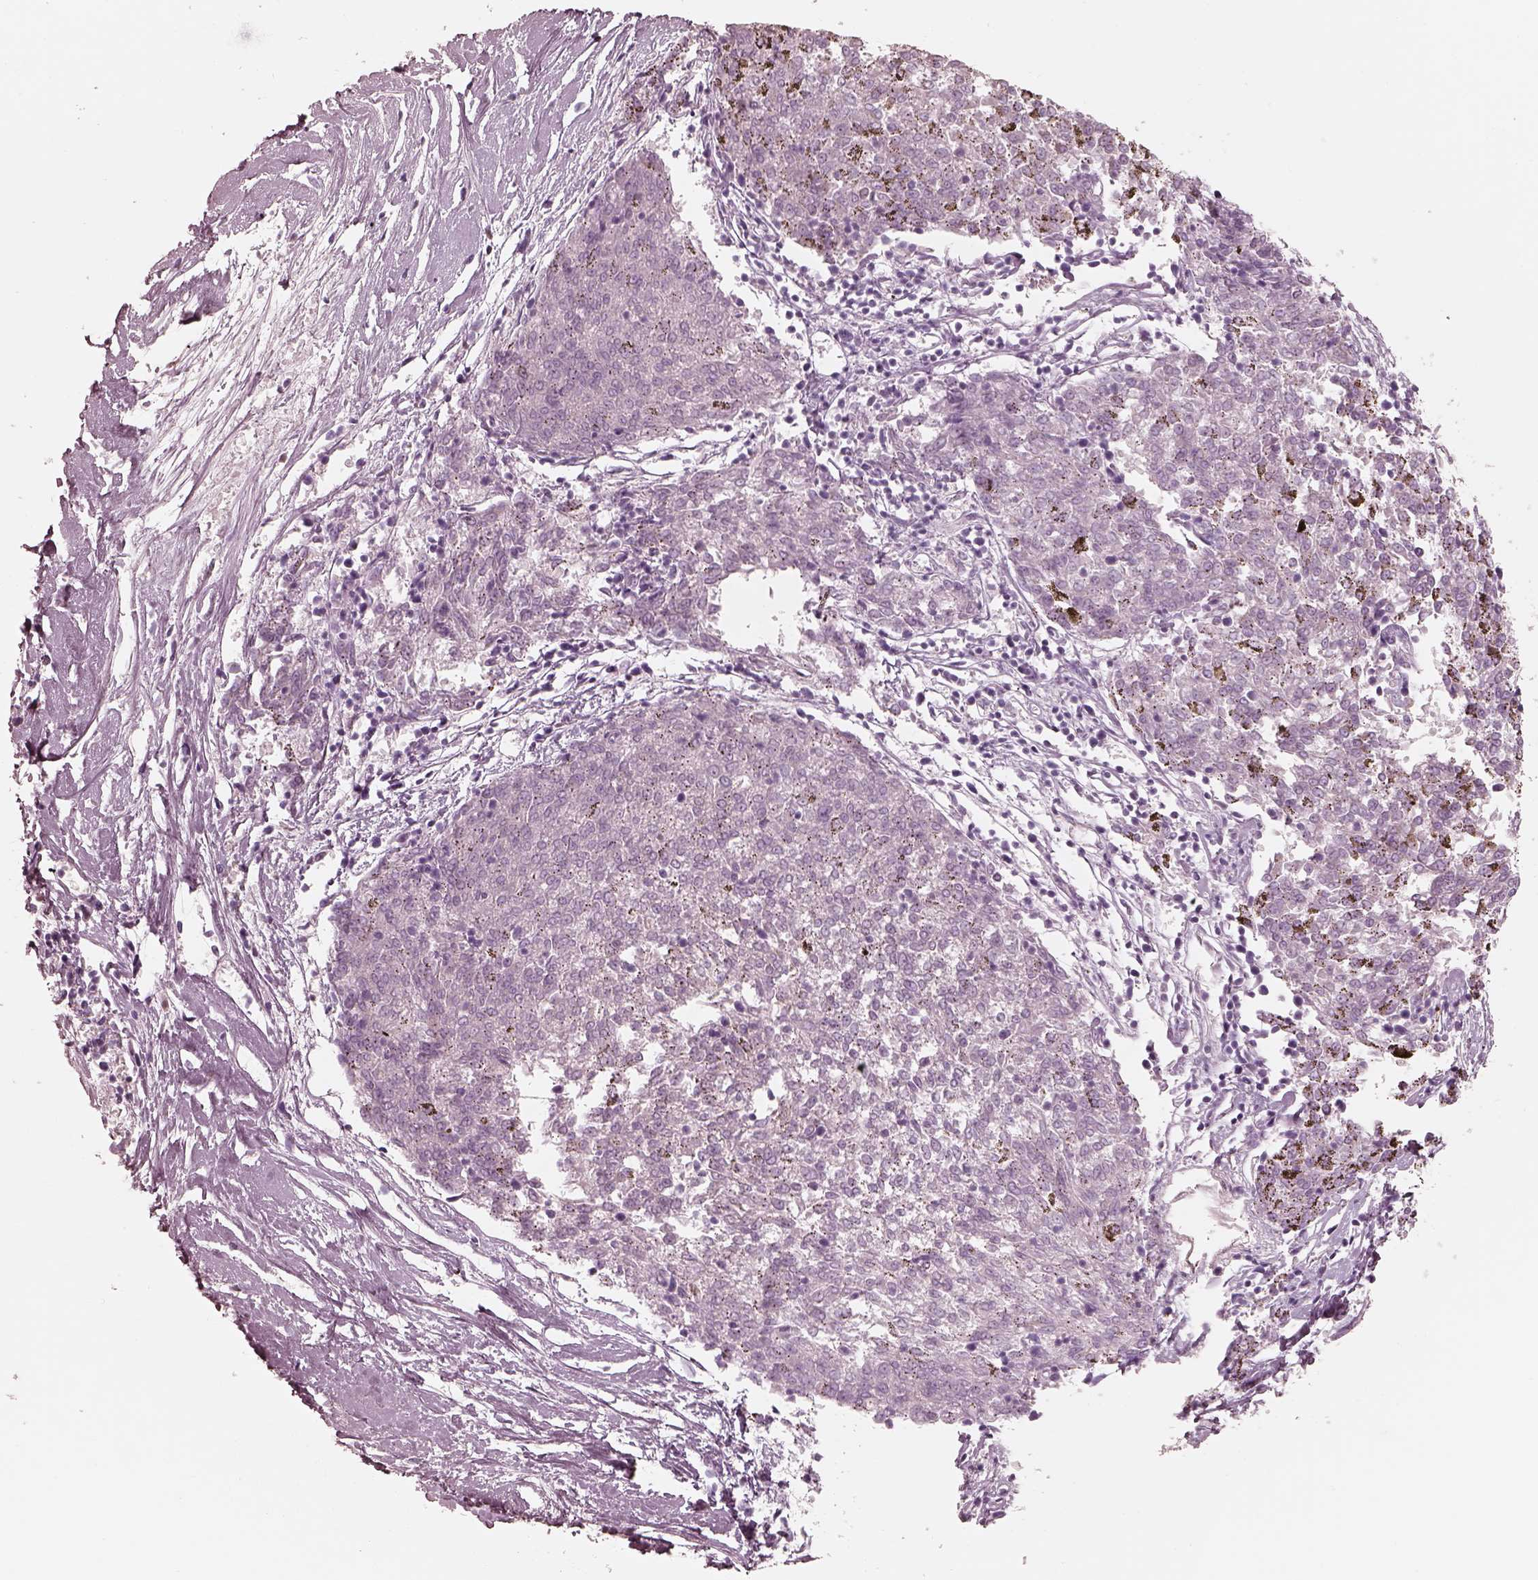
{"staining": {"intensity": "negative", "quantity": "none", "location": "none"}, "tissue": "melanoma", "cell_type": "Tumor cells", "image_type": "cancer", "snomed": [{"axis": "morphology", "description": "Malignant melanoma, NOS"}, {"axis": "topography", "description": "Skin"}], "caption": "High power microscopy histopathology image of an immunohistochemistry (IHC) histopathology image of malignant melanoma, revealing no significant staining in tumor cells. The staining was performed using DAB (3,3'-diaminobenzidine) to visualize the protein expression in brown, while the nuclei were stained in blue with hematoxylin (Magnification: 20x).", "gene": "RAB3C", "patient": {"sex": "female", "age": 72}}